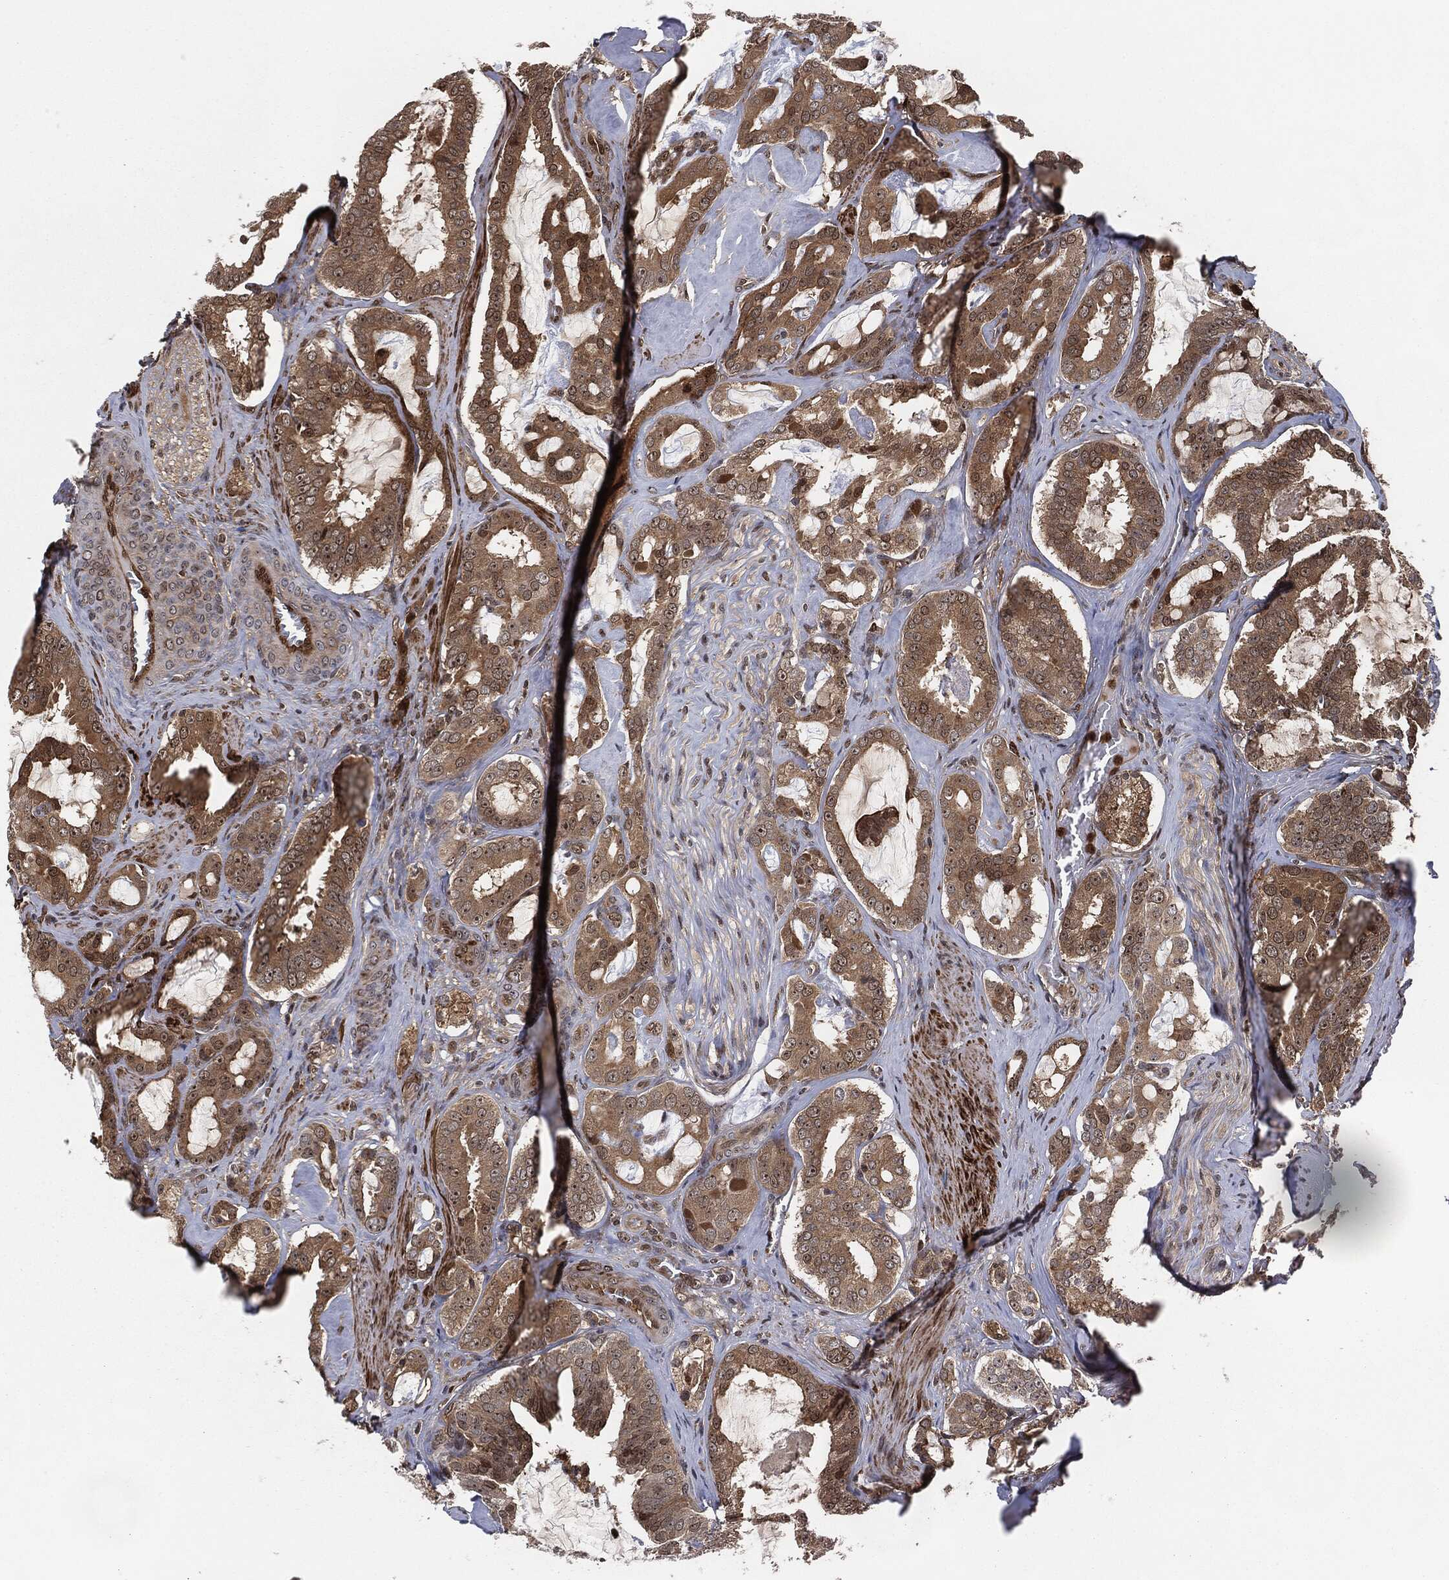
{"staining": {"intensity": "moderate", "quantity": ">75%", "location": "cytoplasmic/membranous"}, "tissue": "prostate cancer", "cell_type": "Tumor cells", "image_type": "cancer", "snomed": [{"axis": "morphology", "description": "Adenocarcinoma, NOS"}, {"axis": "topography", "description": "Prostate"}], "caption": "Brown immunohistochemical staining in prostate adenocarcinoma displays moderate cytoplasmic/membranous staining in approximately >75% of tumor cells. (DAB (3,3'-diaminobenzidine) = brown stain, brightfield microscopy at high magnification).", "gene": "CAPRIN2", "patient": {"sex": "male", "age": 67}}